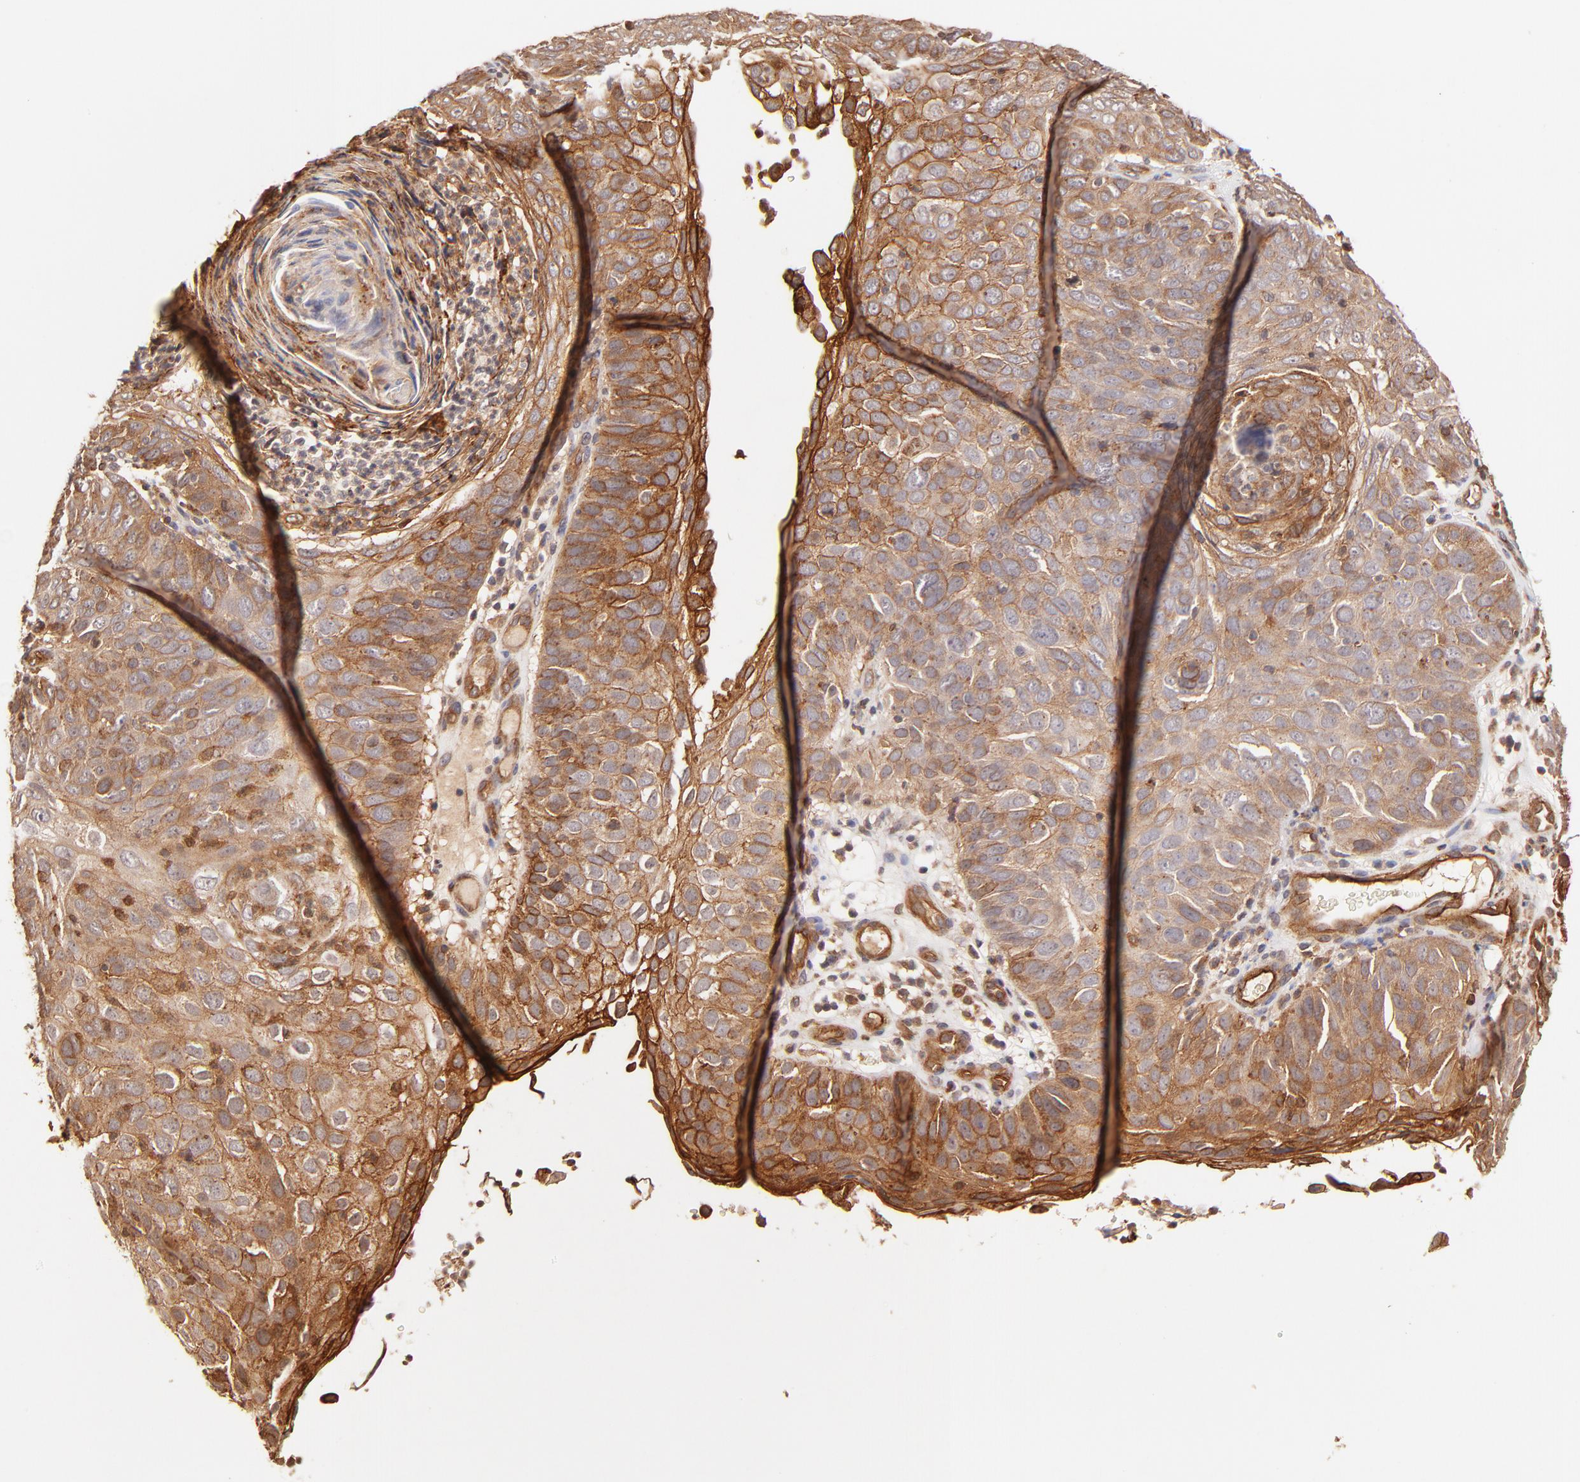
{"staining": {"intensity": "moderate", "quantity": ">75%", "location": "cytoplasmic/membranous"}, "tissue": "skin cancer", "cell_type": "Tumor cells", "image_type": "cancer", "snomed": [{"axis": "morphology", "description": "Squamous cell carcinoma, NOS"}, {"axis": "topography", "description": "Skin"}], "caption": "Moderate cytoplasmic/membranous protein staining is identified in approximately >75% of tumor cells in skin cancer (squamous cell carcinoma).", "gene": "ITGB1", "patient": {"sex": "male", "age": 87}}